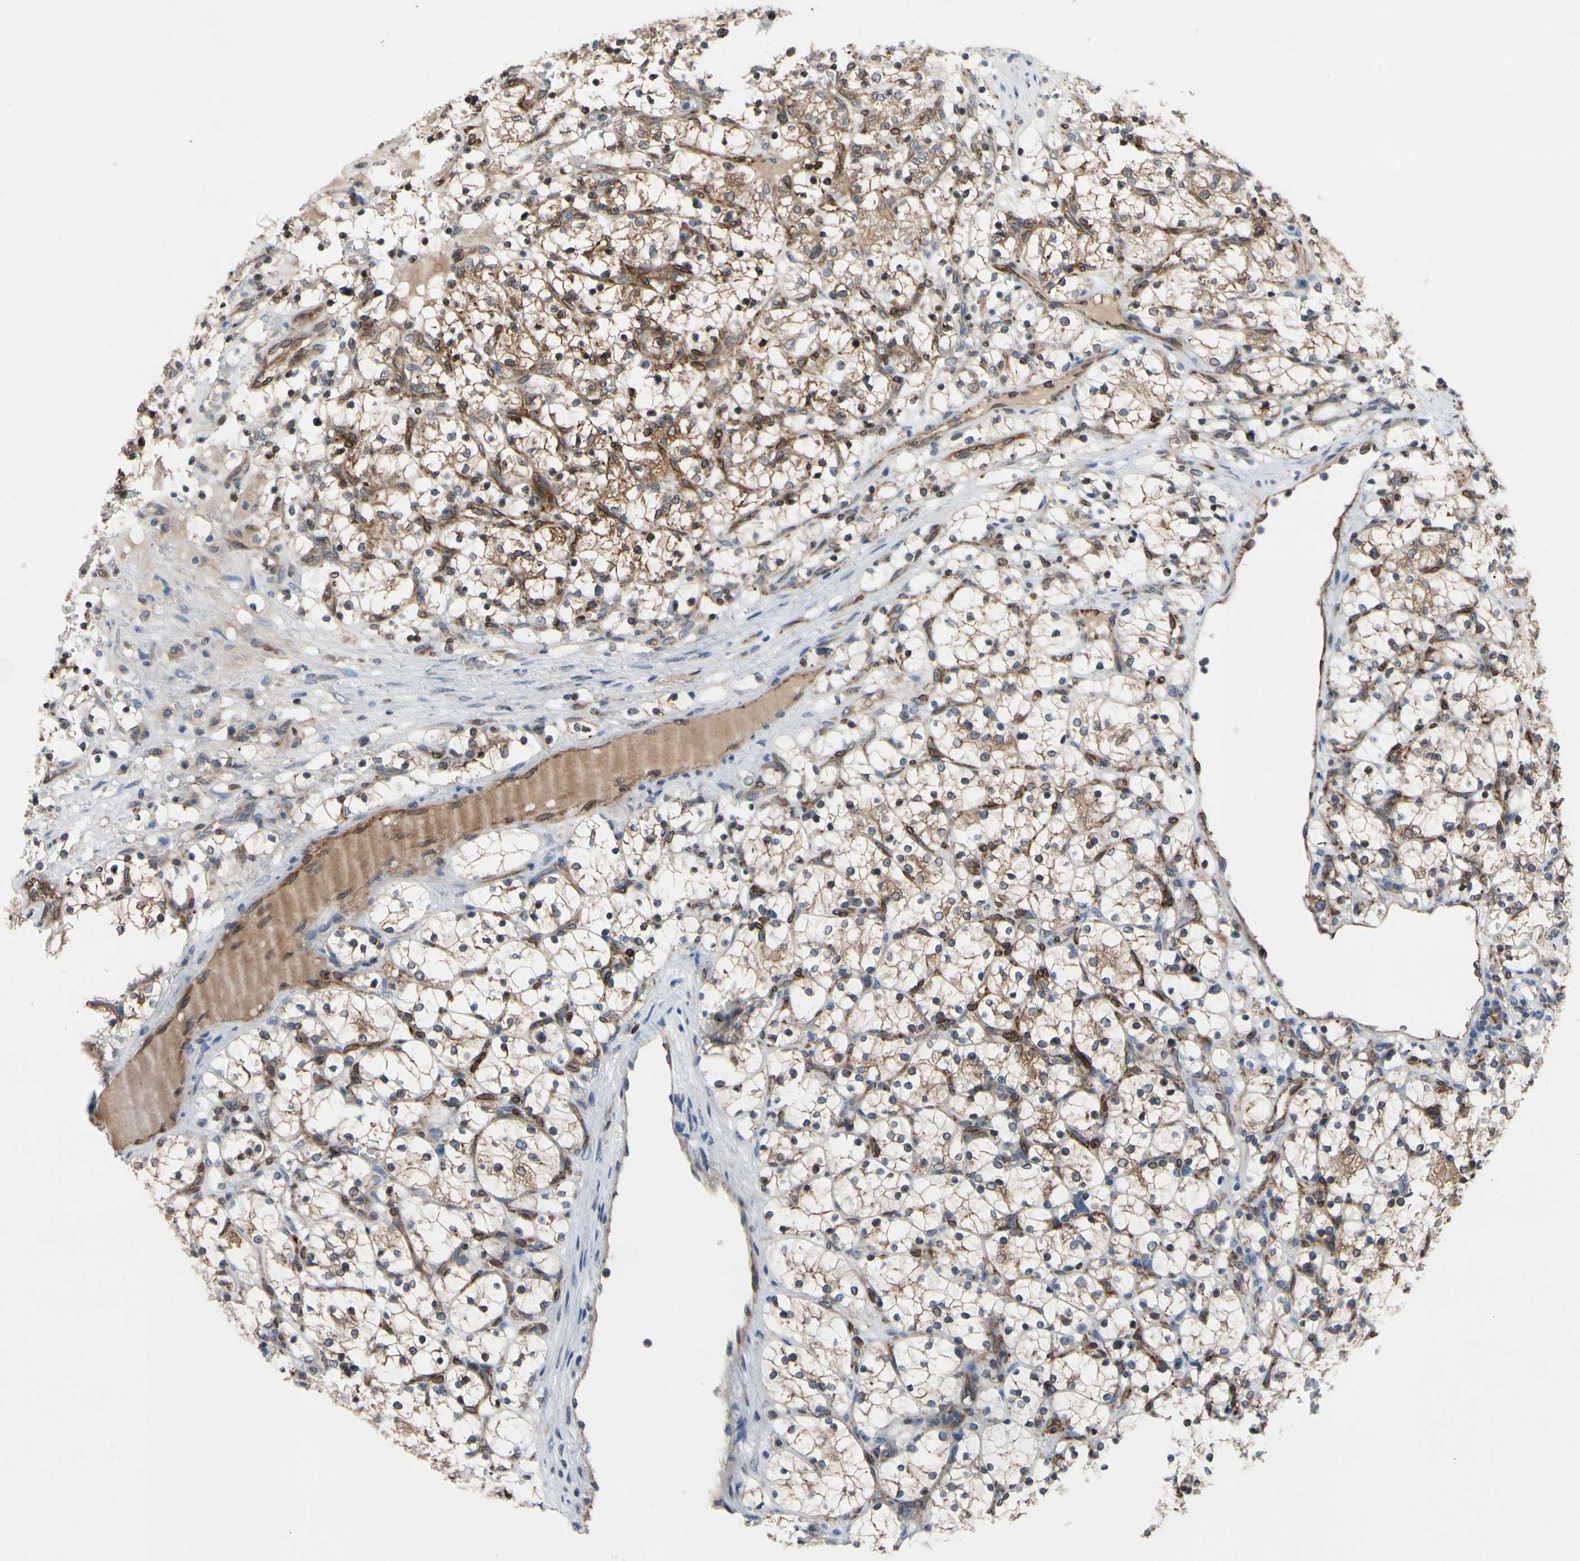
{"staining": {"intensity": "moderate", "quantity": "25%-75%", "location": "cytoplasmic/membranous"}, "tissue": "renal cancer", "cell_type": "Tumor cells", "image_type": "cancer", "snomed": [{"axis": "morphology", "description": "Adenocarcinoma, NOS"}, {"axis": "topography", "description": "Kidney"}], "caption": "Protein expression analysis of renal cancer (adenocarcinoma) displays moderate cytoplasmic/membranous positivity in approximately 25%-75% of tumor cells. Using DAB (brown) and hematoxylin (blue) stains, captured at high magnification using brightfield microscopy.", "gene": "PRXL2A", "patient": {"sex": "female", "age": 69}}